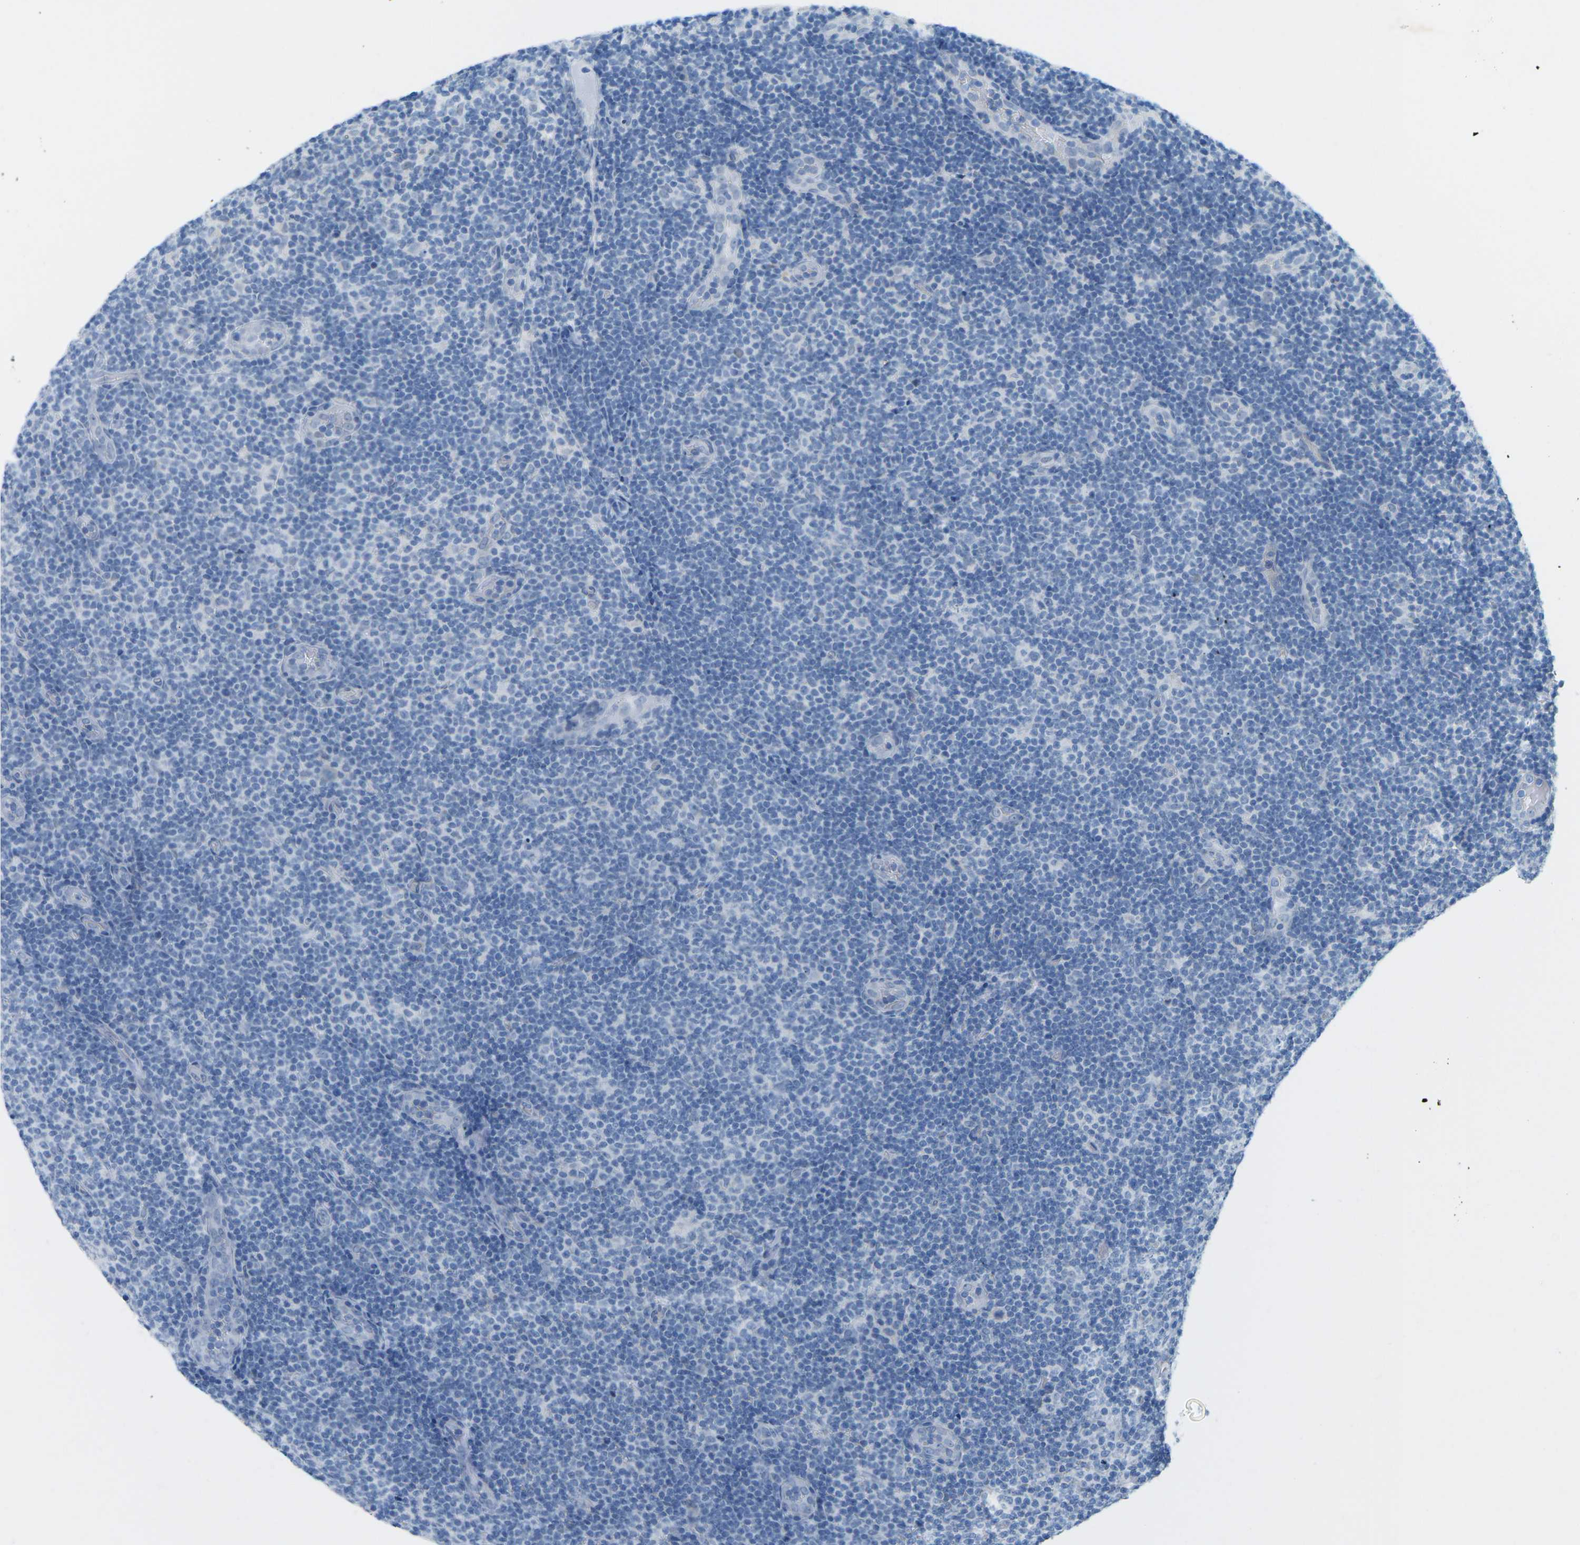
{"staining": {"intensity": "negative", "quantity": "none", "location": "none"}, "tissue": "lymphoma", "cell_type": "Tumor cells", "image_type": "cancer", "snomed": [{"axis": "morphology", "description": "Malignant lymphoma, non-Hodgkin's type, Low grade"}, {"axis": "topography", "description": "Lymph node"}], "caption": "The image shows no significant staining in tumor cells of malignant lymphoma, non-Hodgkin's type (low-grade).", "gene": "HLTF", "patient": {"sex": "male", "age": 83}}